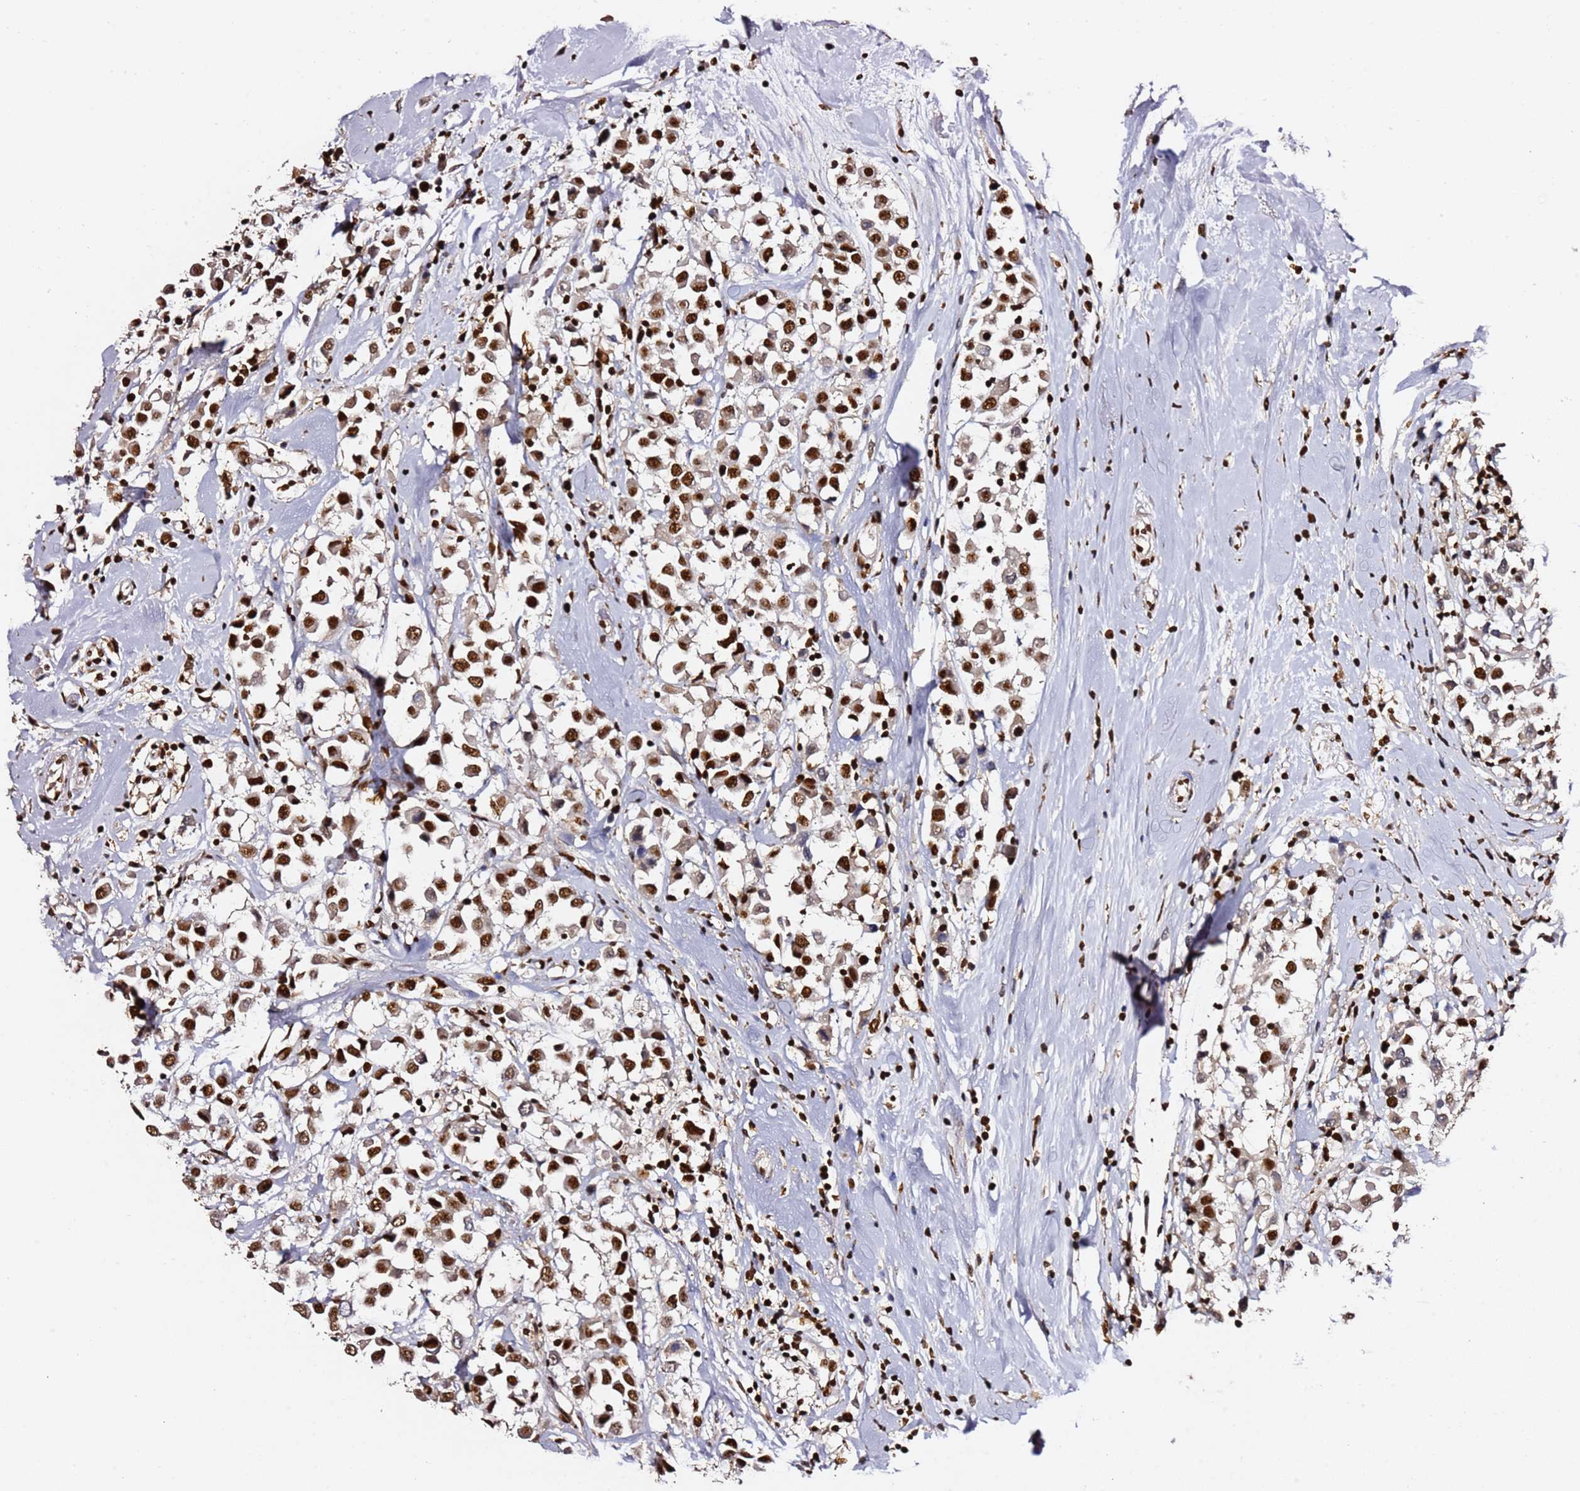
{"staining": {"intensity": "strong", "quantity": ">75%", "location": "nuclear"}, "tissue": "breast cancer", "cell_type": "Tumor cells", "image_type": "cancer", "snomed": [{"axis": "morphology", "description": "Duct carcinoma"}, {"axis": "topography", "description": "Breast"}], "caption": "Immunohistochemistry (IHC) (DAB) staining of human breast cancer reveals strong nuclear protein staining in approximately >75% of tumor cells.", "gene": "C6orf226", "patient": {"sex": "female", "age": 61}}